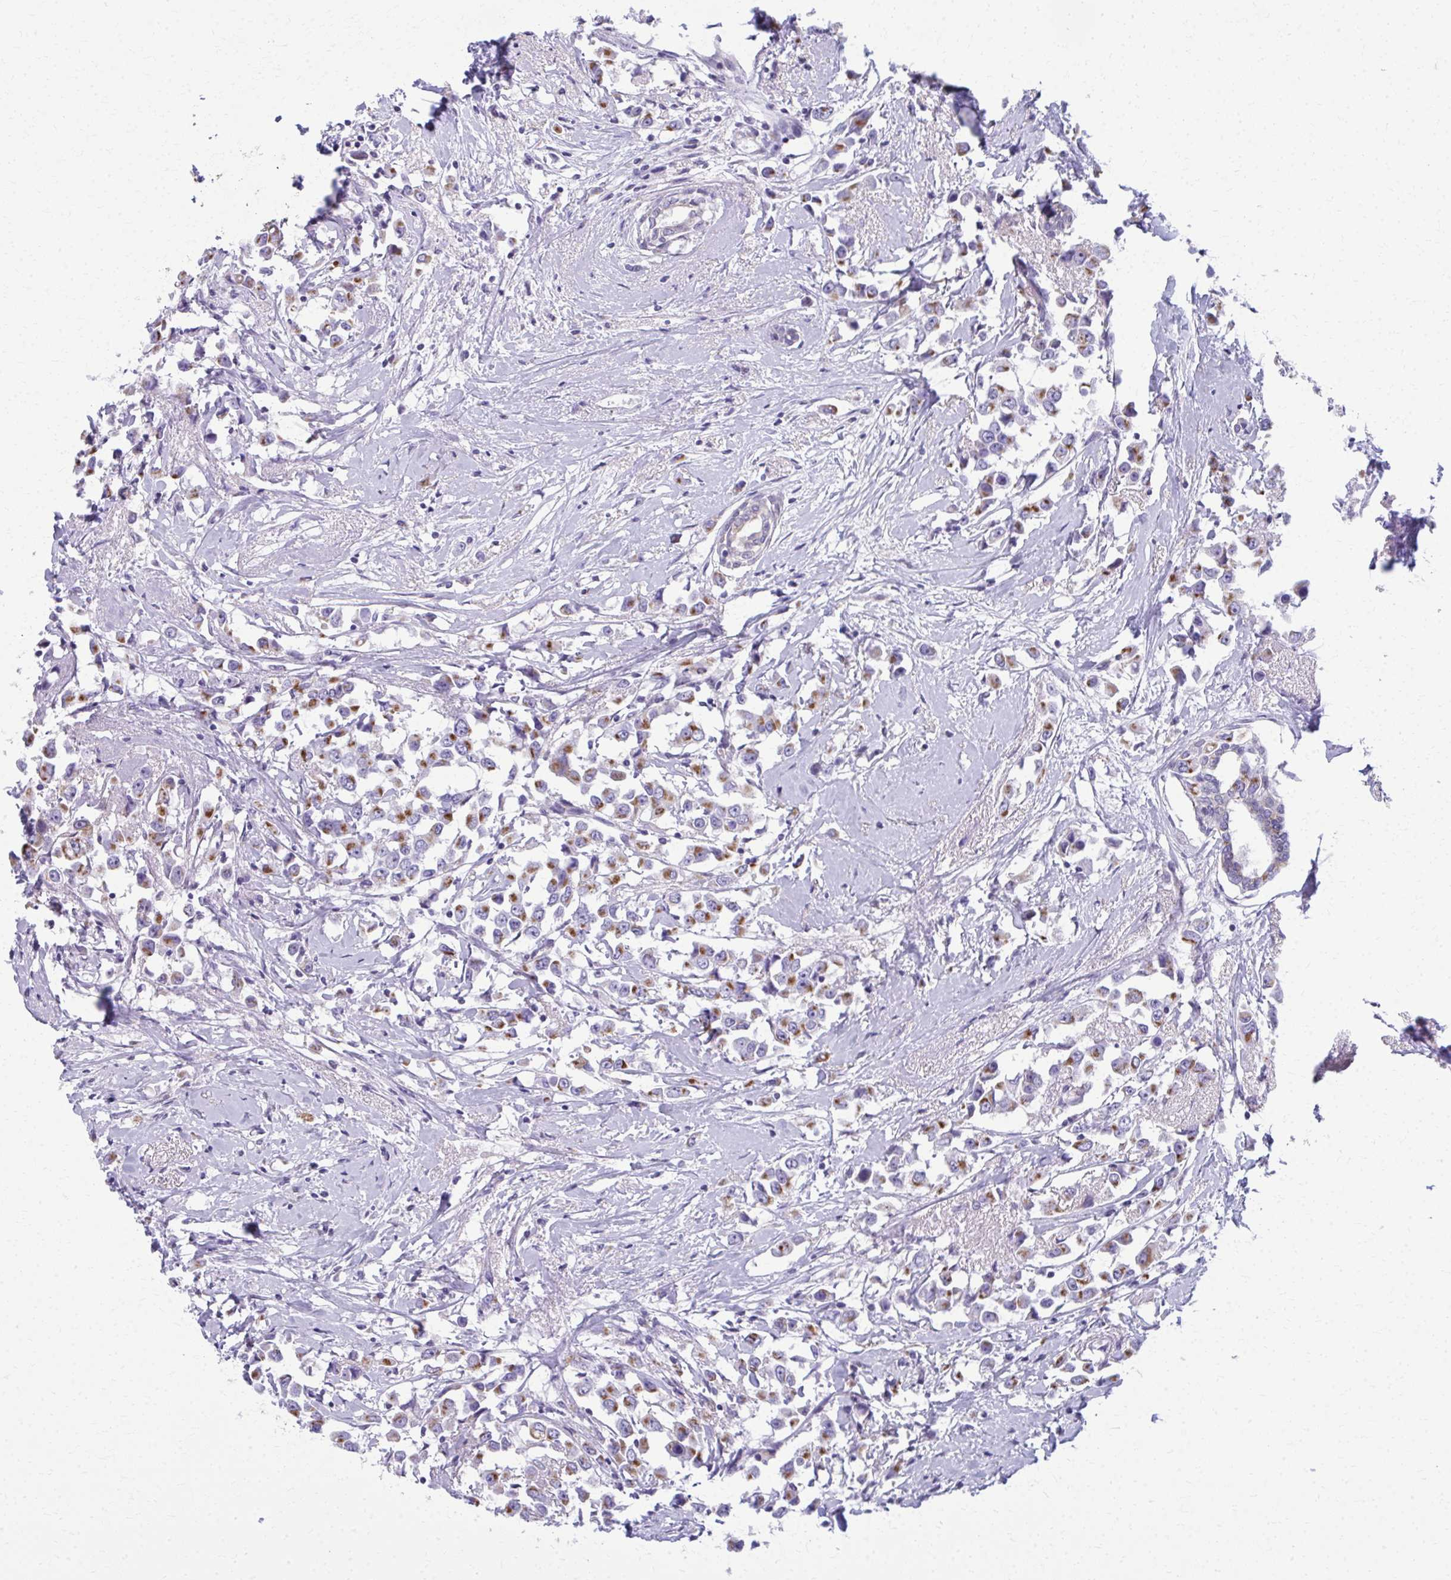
{"staining": {"intensity": "moderate", "quantity": ">75%", "location": "cytoplasmic/membranous"}, "tissue": "breast cancer", "cell_type": "Tumor cells", "image_type": "cancer", "snomed": [{"axis": "morphology", "description": "Duct carcinoma"}, {"axis": "topography", "description": "Breast"}], "caption": "Protein expression analysis of breast cancer (intraductal carcinoma) displays moderate cytoplasmic/membranous staining in approximately >75% of tumor cells. (DAB = brown stain, brightfield microscopy at high magnification).", "gene": "SCLY", "patient": {"sex": "female", "age": 61}}